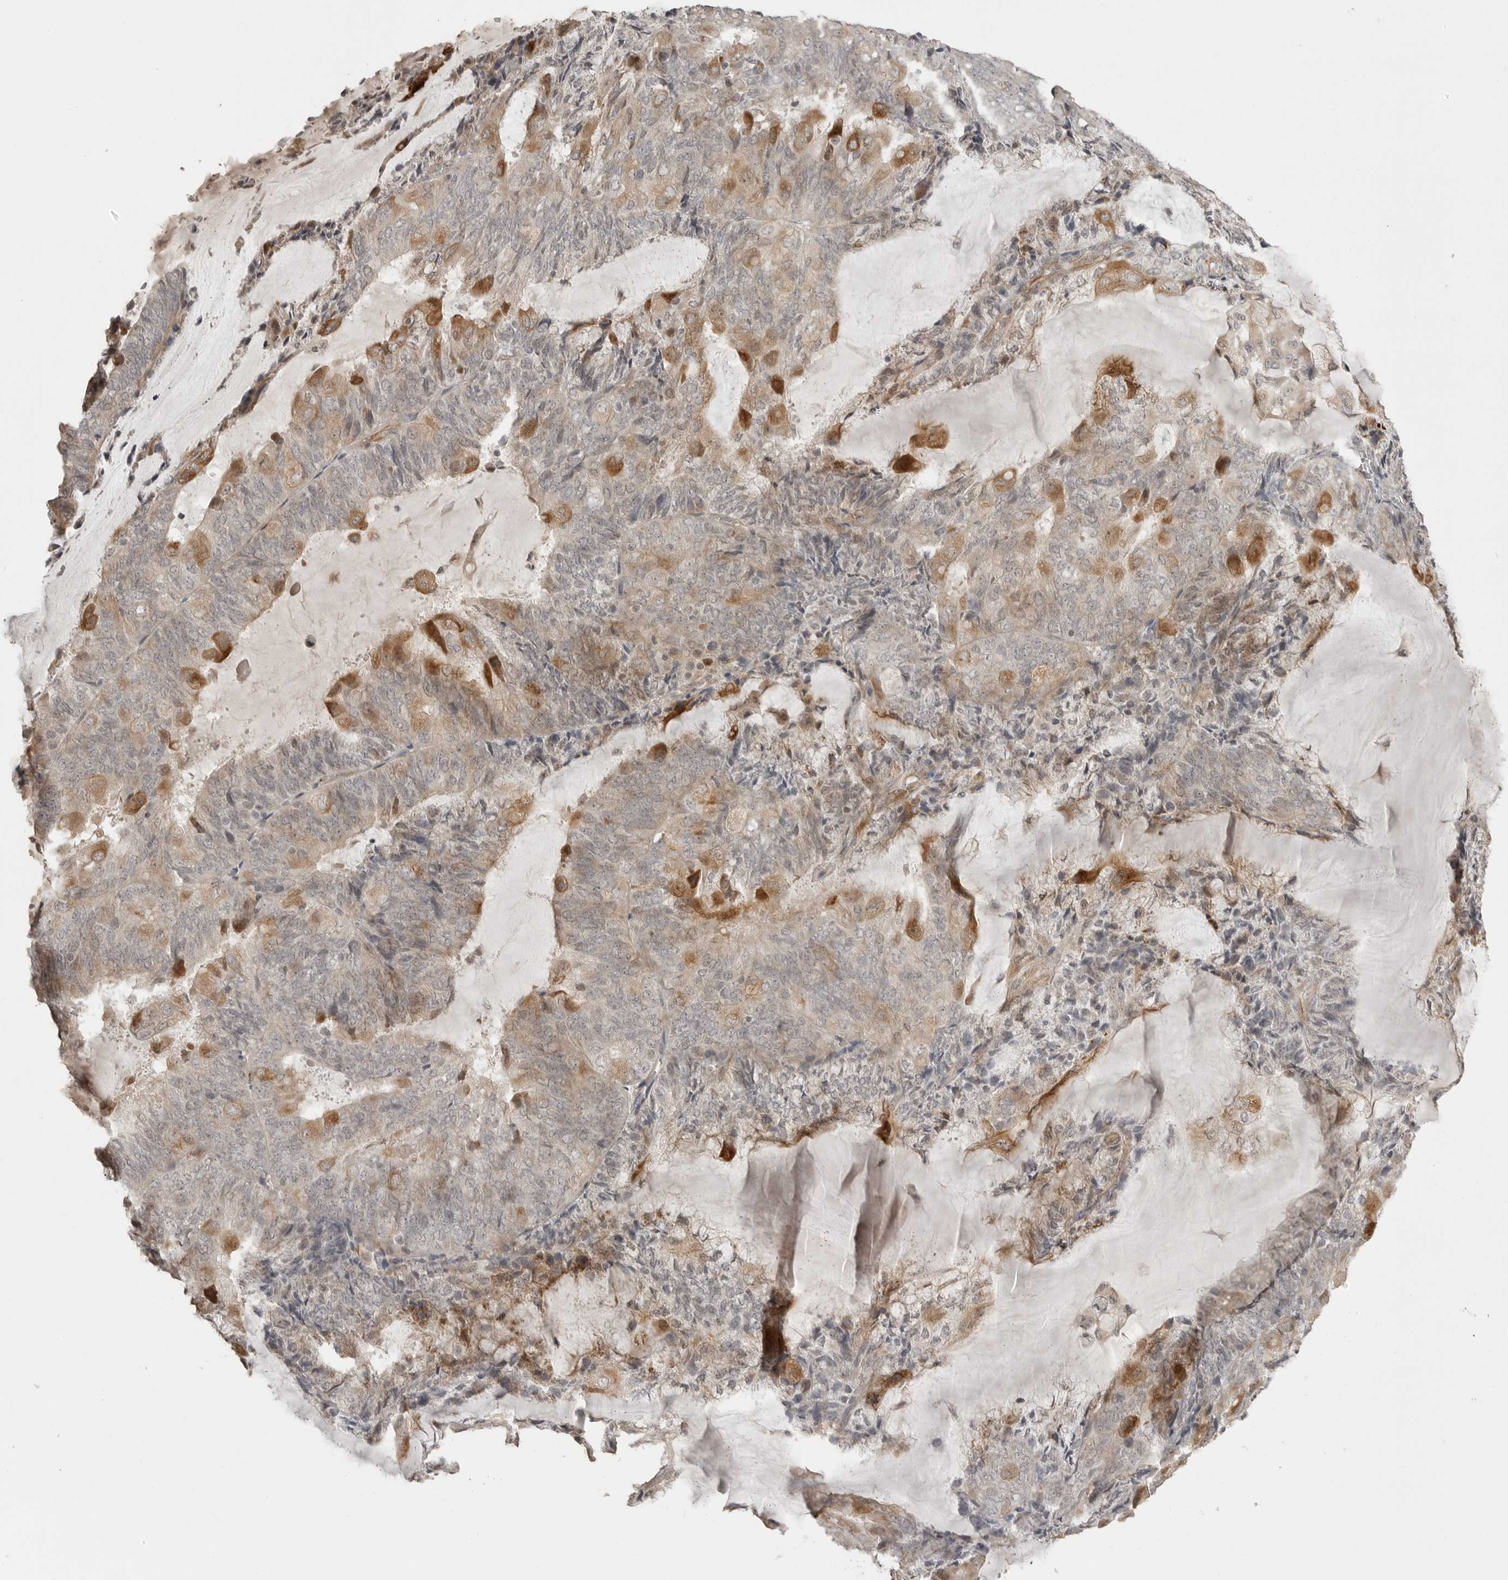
{"staining": {"intensity": "moderate", "quantity": "25%-75%", "location": "cytoplasmic/membranous"}, "tissue": "endometrial cancer", "cell_type": "Tumor cells", "image_type": "cancer", "snomed": [{"axis": "morphology", "description": "Adenocarcinoma, NOS"}, {"axis": "topography", "description": "Endometrium"}], "caption": "The image displays staining of adenocarcinoma (endometrial), revealing moderate cytoplasmic/membranous protein expression (brown color) within tumor cells. (DAB (3,3'-diaminobenzidine) IHC with brightfield microscopy, high magnification).", "gene": "SMG8", "patient": {"sex": "female", "age": 81}}